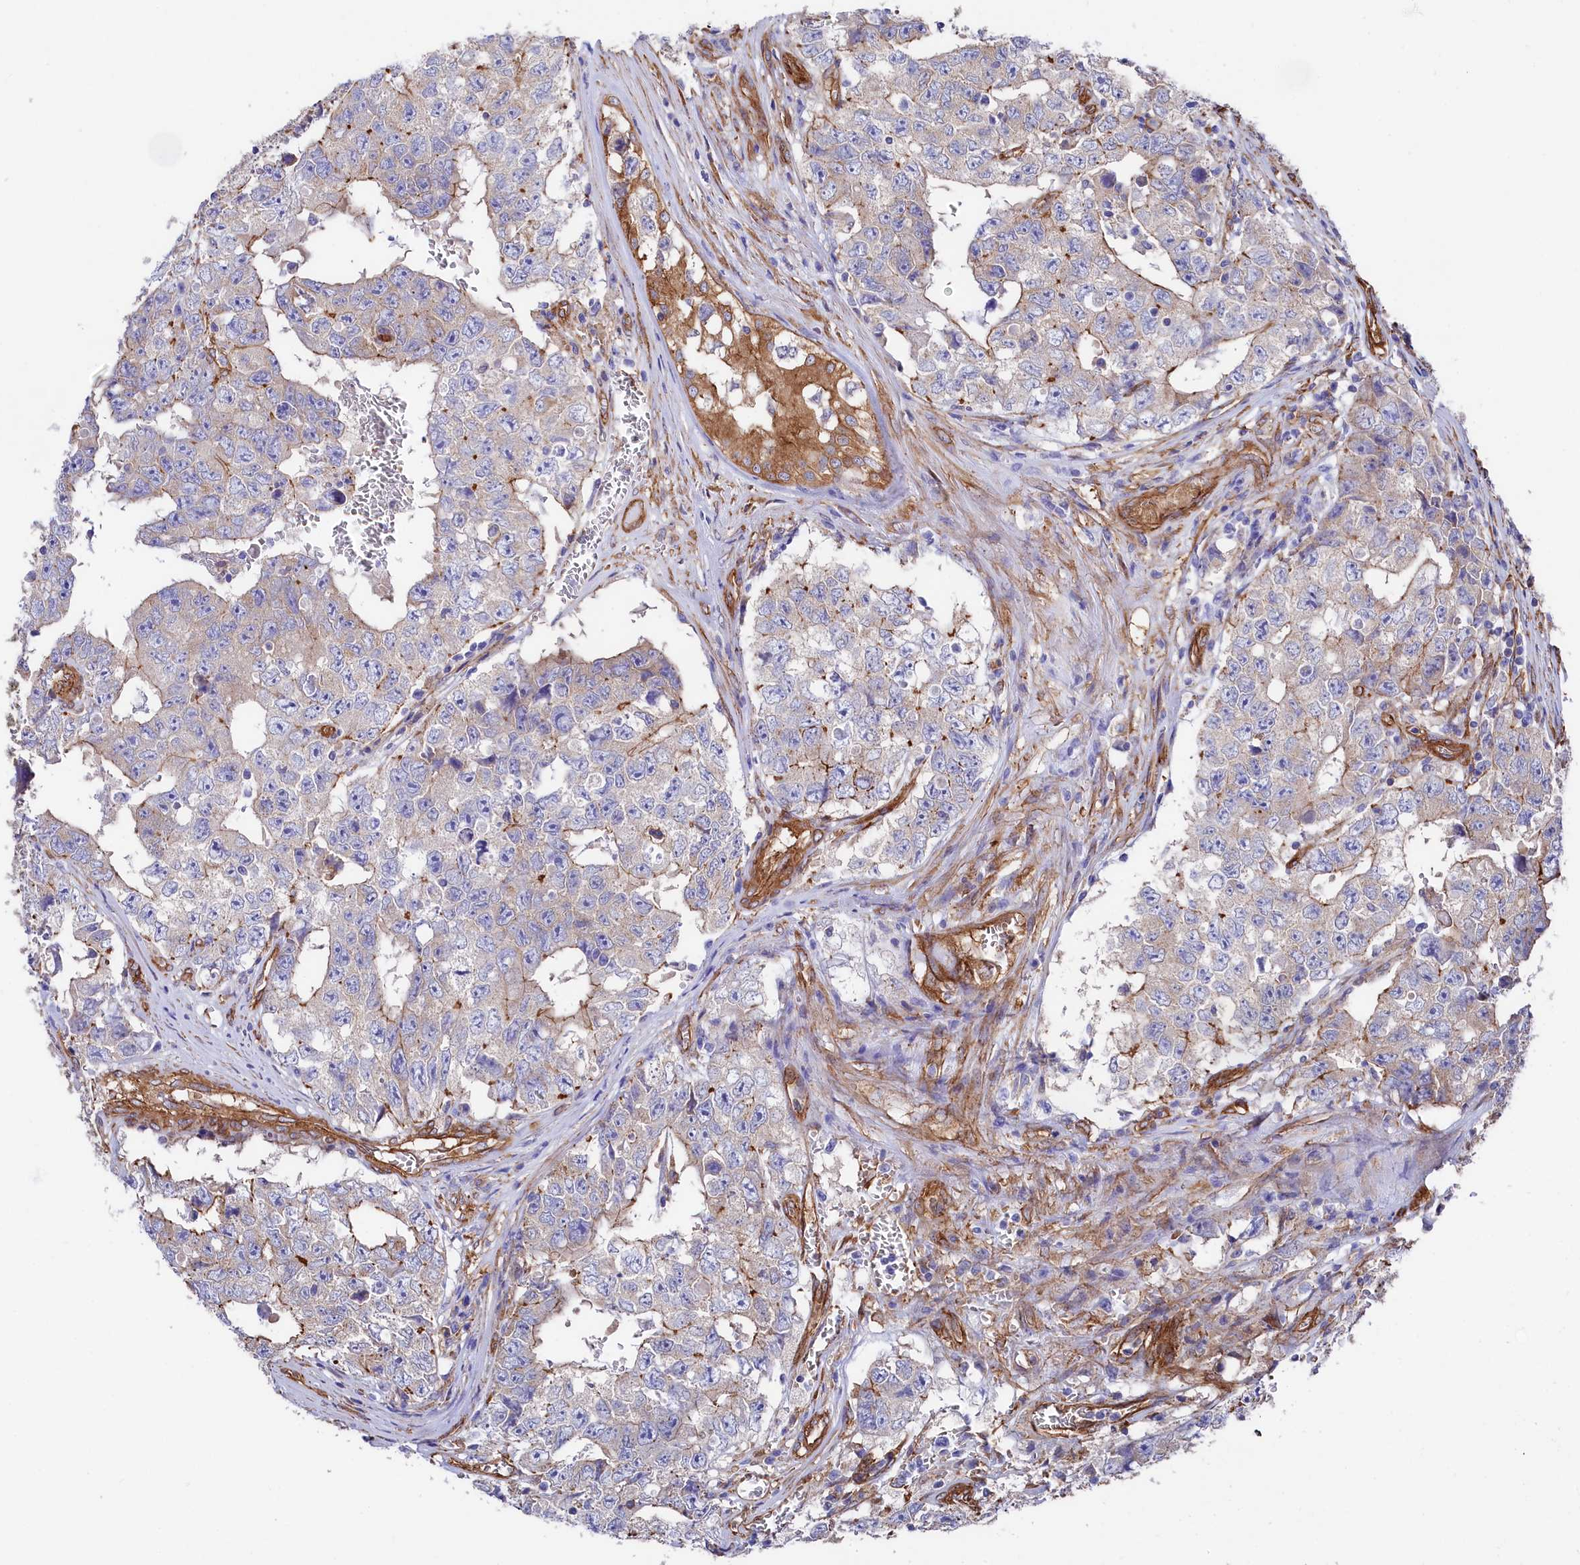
{"staining": {"intensity": "moderate", "quantity": "<25%", "location": "cytoplasmic/membranous"}, "tissue": "testis cancer", "cell_type": "Tumor cells", "image_type": "cancer", "snomed": [{"axis": "morphology", "description": "Carcinoma, Embryonal, NOS"}, {"axis": "topography", "description": "Testis"}], "caption": "This micrograph demonstrates immunohistochemistry staining of human embryonal carcinoma (testis), with low moderate cytoplasmic/membranous staining in about <25% of tumor cells.", "gene": "TNKS1BP1", "patient": {"sex": "male", "age": 17}}